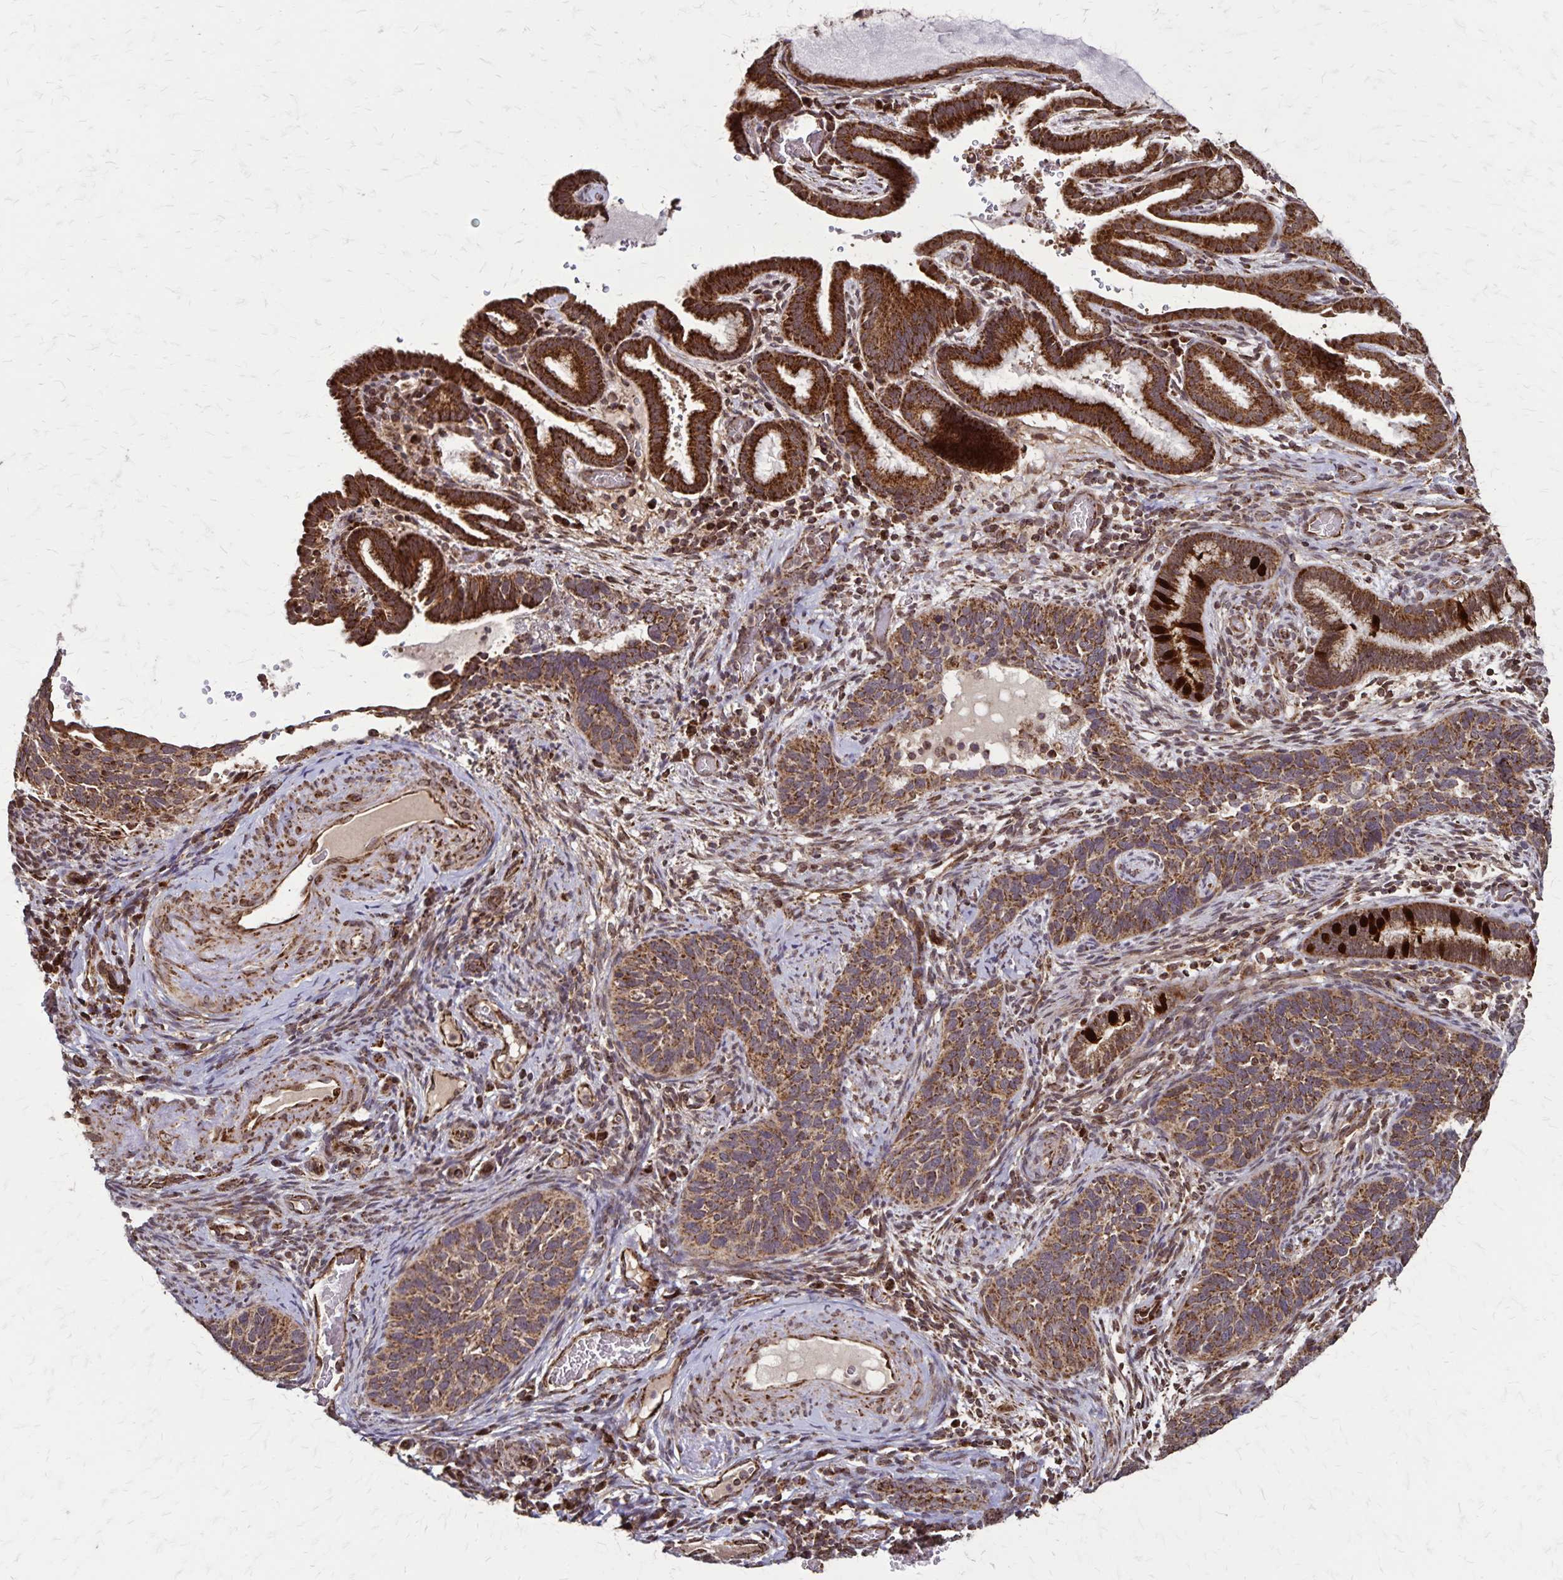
{"staining": {"intensity": "strong", "quantity": ">75%", "location": "cytoplasmic/membranous"}, "tissue": "cervical cancer", "cell_type": "Tumor cells", "image_type": "cancer", "snomed": [{"axis": "morphology", "description": "Squamous cell carcinoma, NOS"}, {"axis": "topography", "description": "Cervix"}], "caption": "Cervical squamous cell carcinoma stained for a protein reveals strong cytoplasmic/membranous positivity in tumor cells.", "gene": "NFS1", "patient": {"sex": "female", "age": 51}}